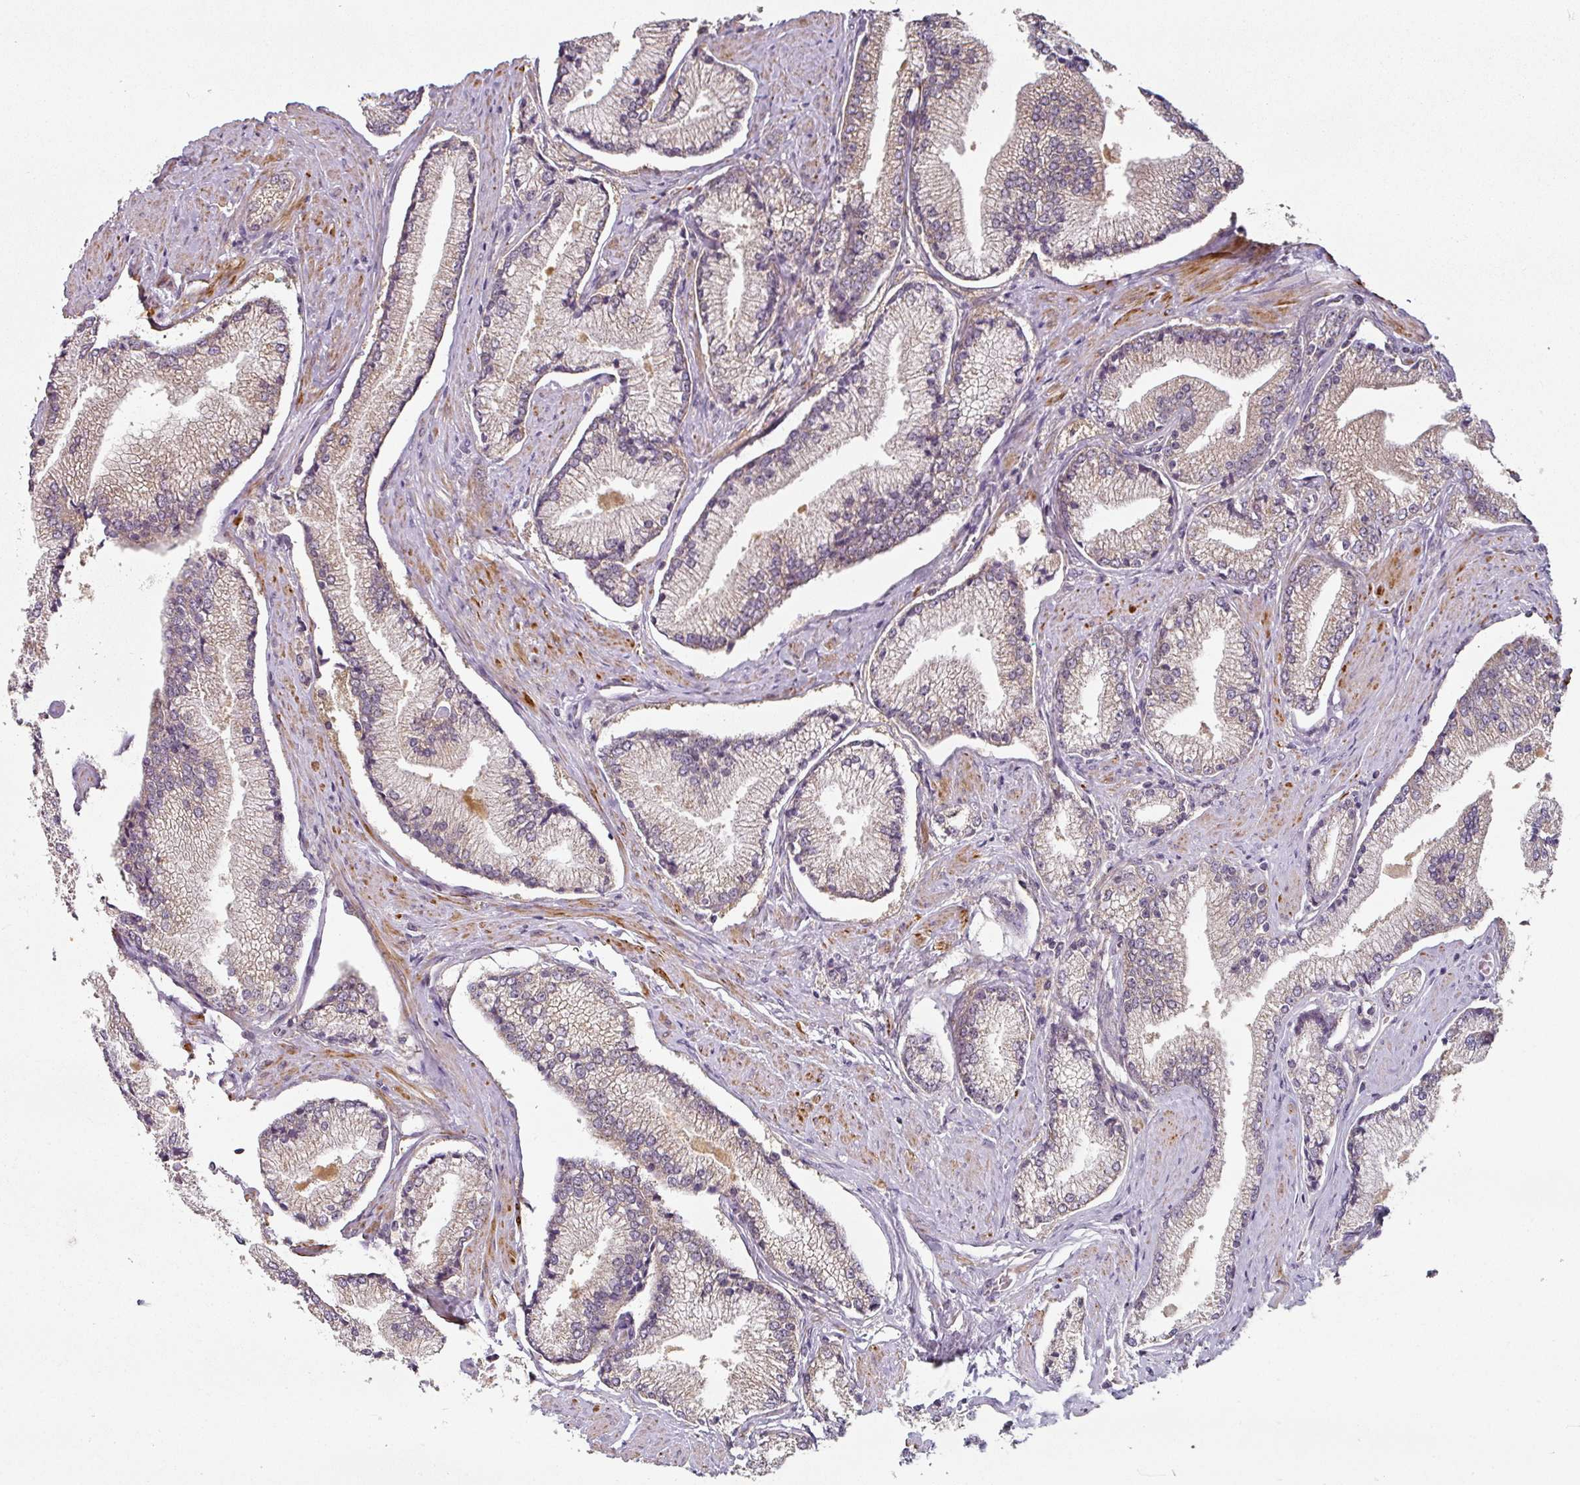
{"staining": {"intensity": "weak", "quantity": "<25%", "location": "cytoplasmic/membranous"}, "tissue": "prostate cancer", "cell_type": "Tumor cells", "image_type": "cancer", "snomed": [{"axis": "morphology", "description": "Adenocarcinoma, High grade"}, {"axis": "topography", "description": "Prostate"}], "caption": "Immunohistochemistry micrograph of neoplastic tissue: prostate cancer (adenocarcinoma (high-grade)) stained with DAB demonstrates no significant protein positivity in tumor cells.", "gene": "MAP2K2", "patient": {"sex": "male", "age": 67}}